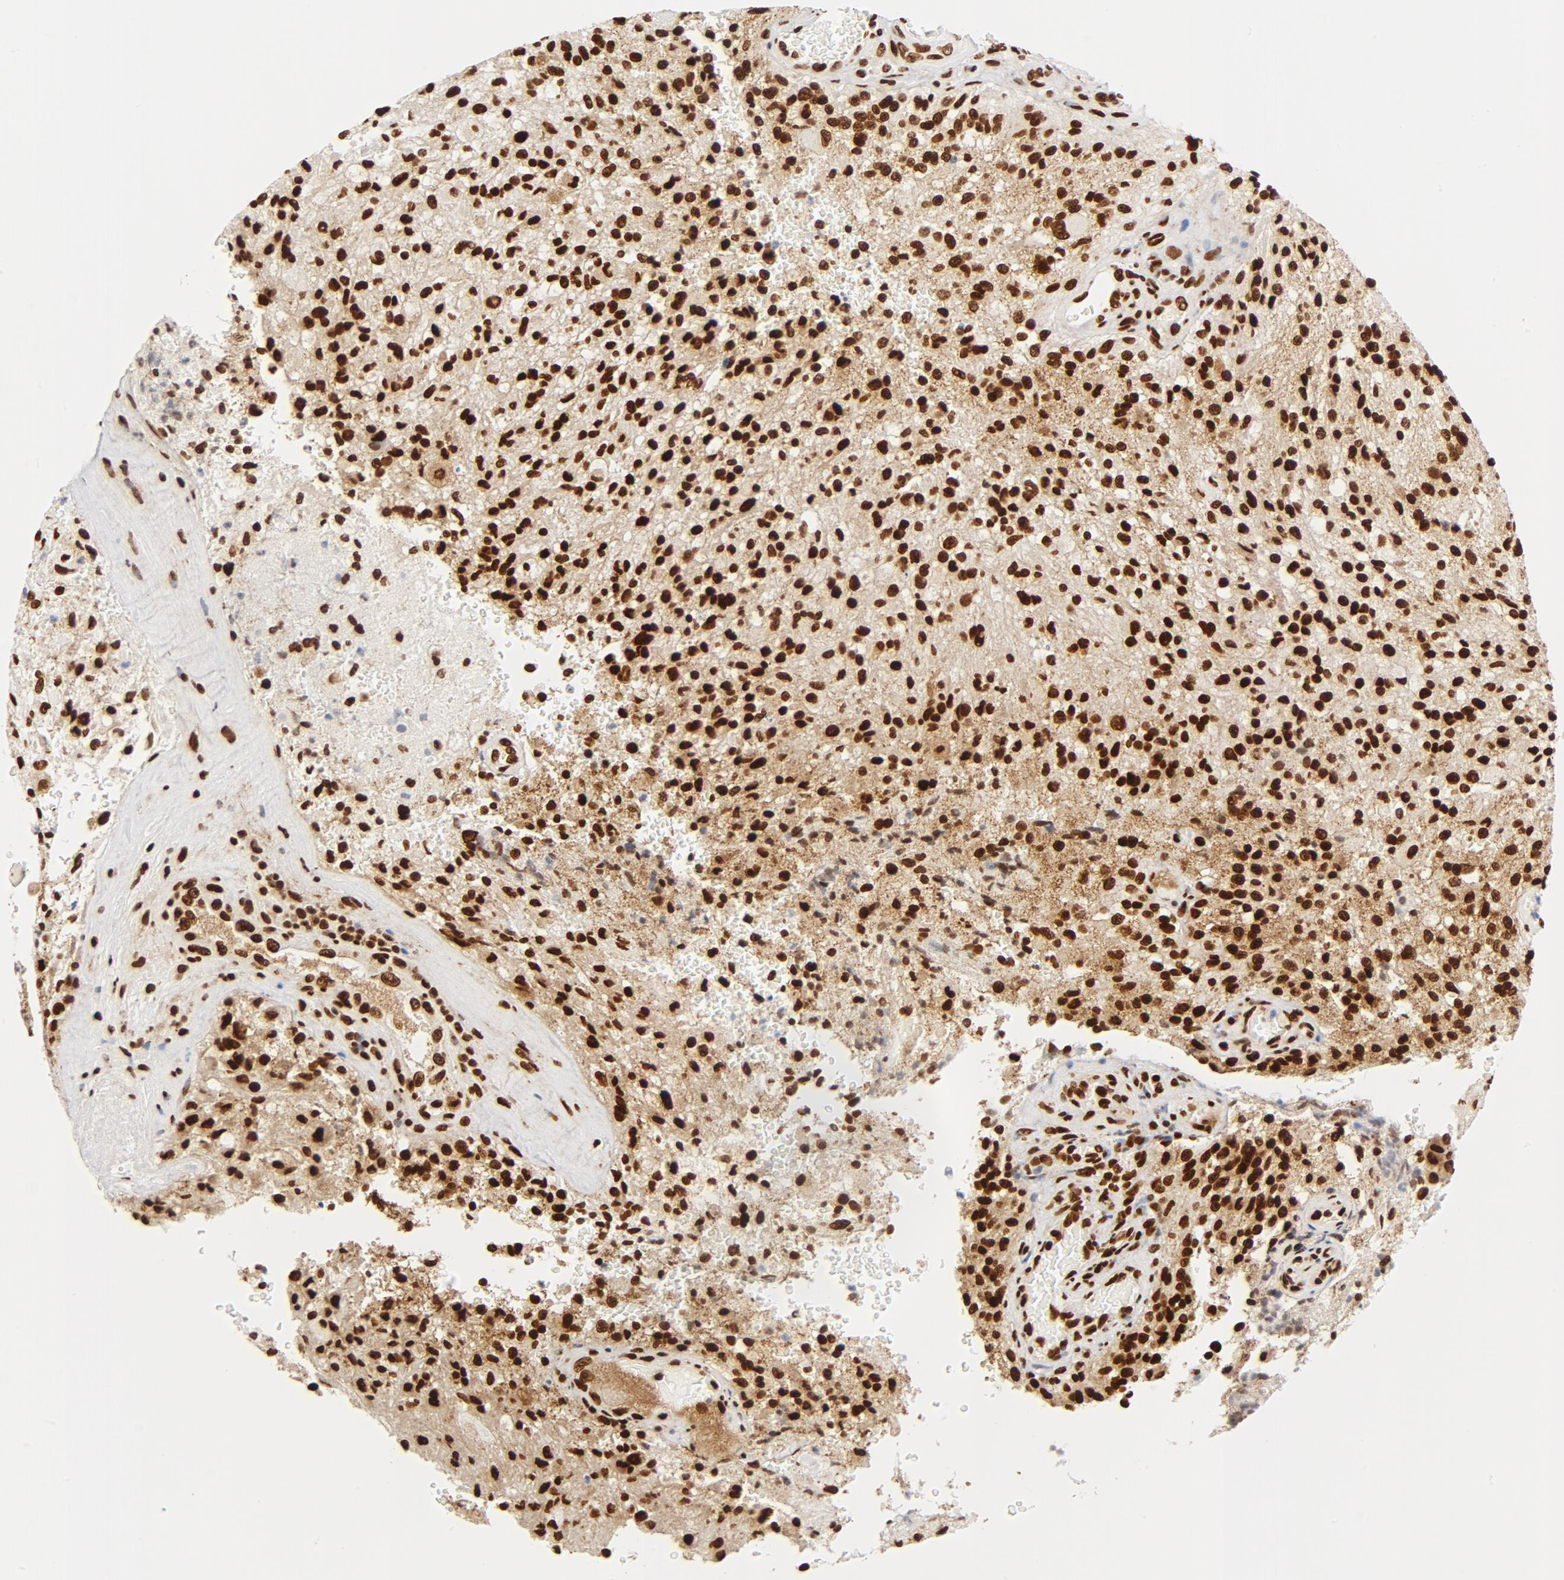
{"staining": {"intensity": "strong", "quantity": ">75%", "location": "nuclear"}, "tissue": "glioma", "cell_type": "Tumor cells", "image_type": "cancer", "snomed": [{"axis": "morphology", "description": "Normal tissue, NOS"}, {"axis": "morphology", "description": "Glioma, malignant, High grade"}, {"axis": "topography", "description": "Cerebral cortex"}], "caption": "Strong nuclear positivity for a protein is appreciated in about >75% of tumor cells of malignant glioma (high-grade) using immunohistochemistry (IHC).", "gene": "CTBP1", "patient": {"sex": "male", "age": 56}}